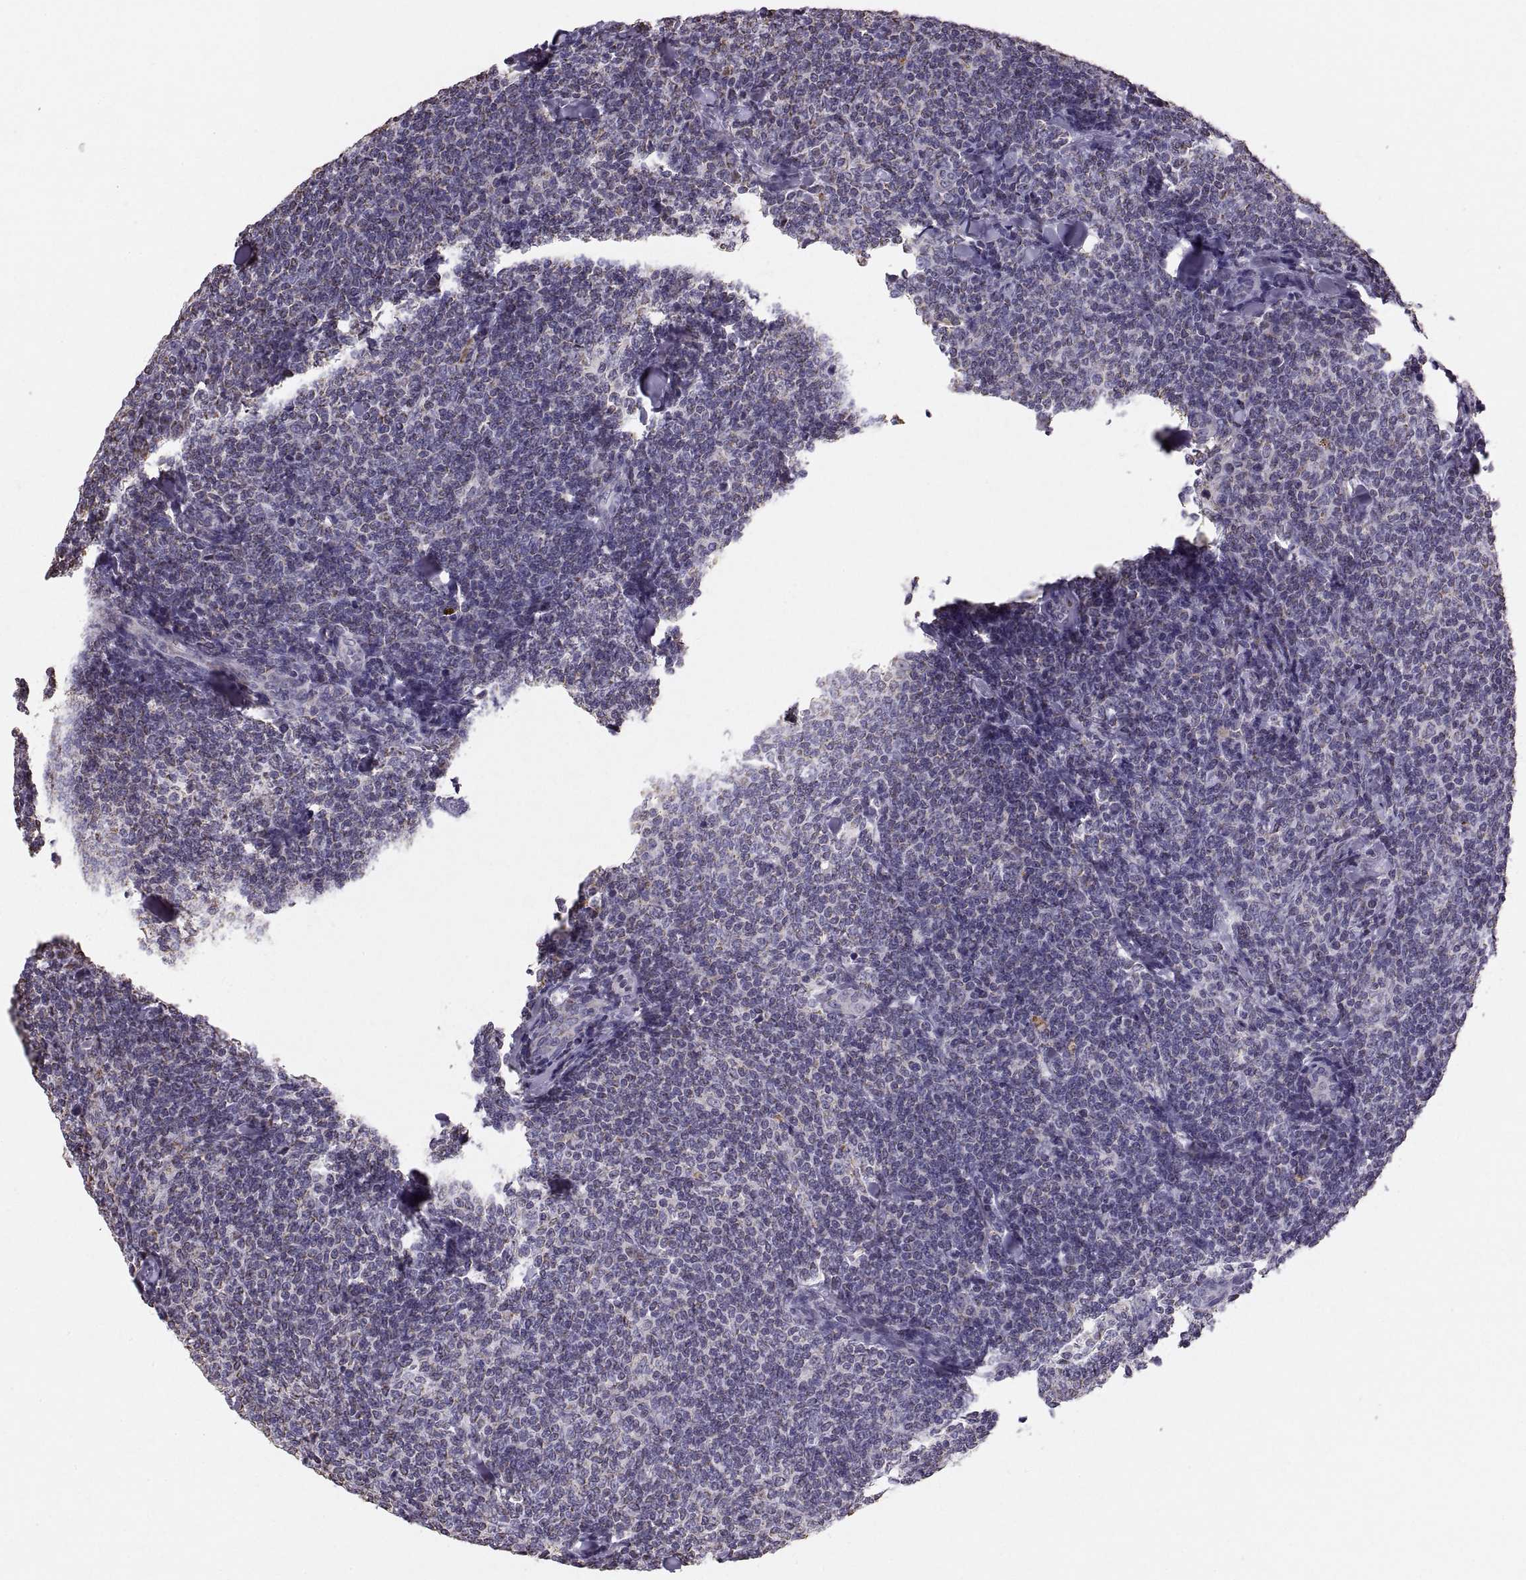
{"staining": {"intensity": "negative", "quantity": "none", "location": "none"}, "tissue": "lymphoma", "cell_type": "Tumor cells", "image_type": "cancer", "snomed": [{"axis": "morphology", "description": "Malignant lymphoma, non-Hodgkin's type, Low grade"}, {"axis": "topography", "description": "Lymph node"}], "caption": "Image shows no protein positivity in tumor cells of lymphoma tissue.", "gene": "STMND1", "patient": {"sex": "female", "age": 56}}